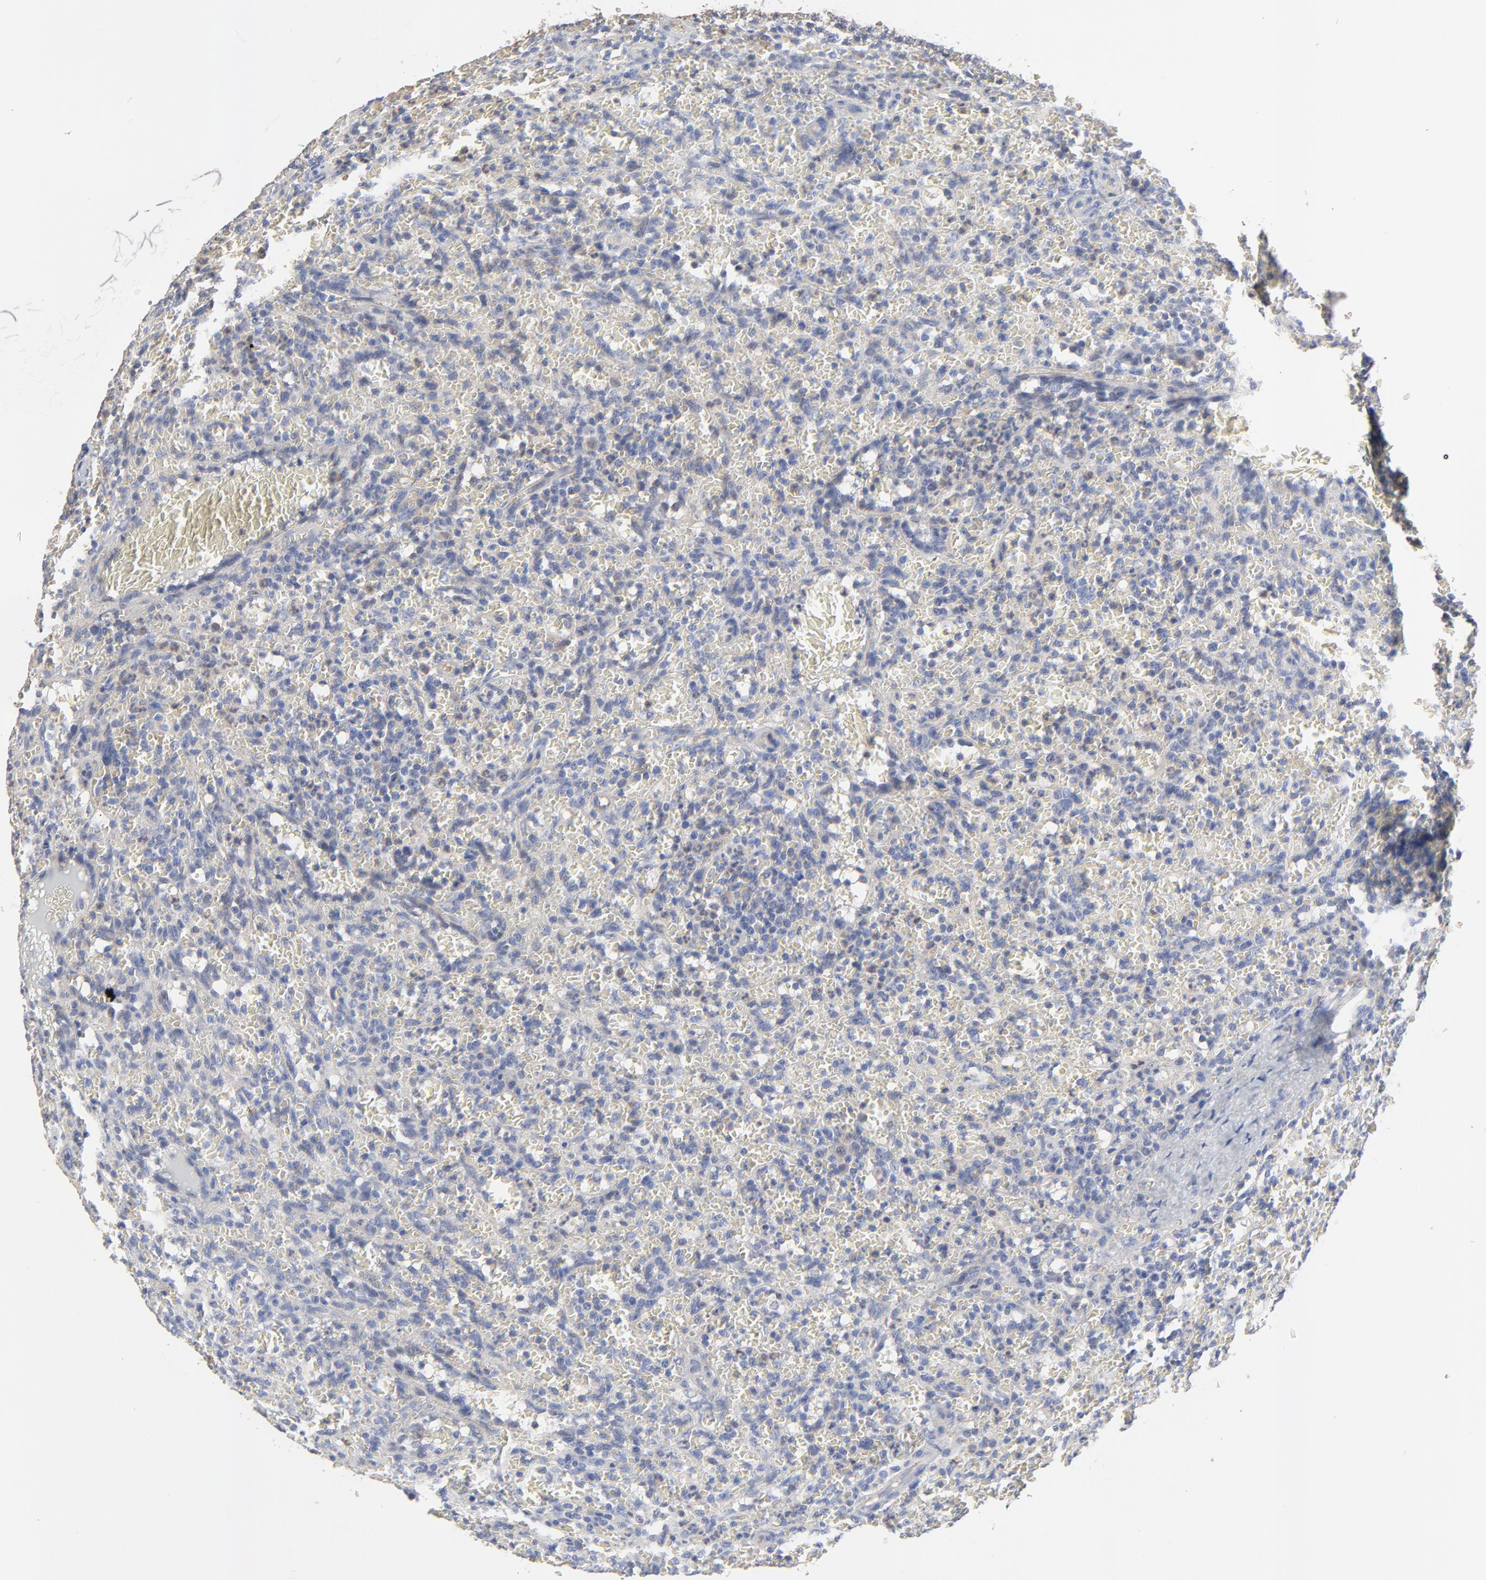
{"staining": {"intensity": "weak", "quantity": "<25%", "location": "cytoplasmic/membranous"}, "tissue": "lymphoma", "cell_type": "Tumor cells", "image_type": "cancer", "snomed": [{"axis": "morphology", "description": "Malignant lymphoma, non-Hodgkin's type, Low grade"}, {"axis": "topography", "description": "Spleen"}], "caption": "A high-resolution histopathology image shows immunohistochemistry staining of lymphoma, which reveals no significant positivity in tumor cells. Nuclei are stained in blue.", "gene": "NXF3", "patient": {"sex": "female", "age": 64}}